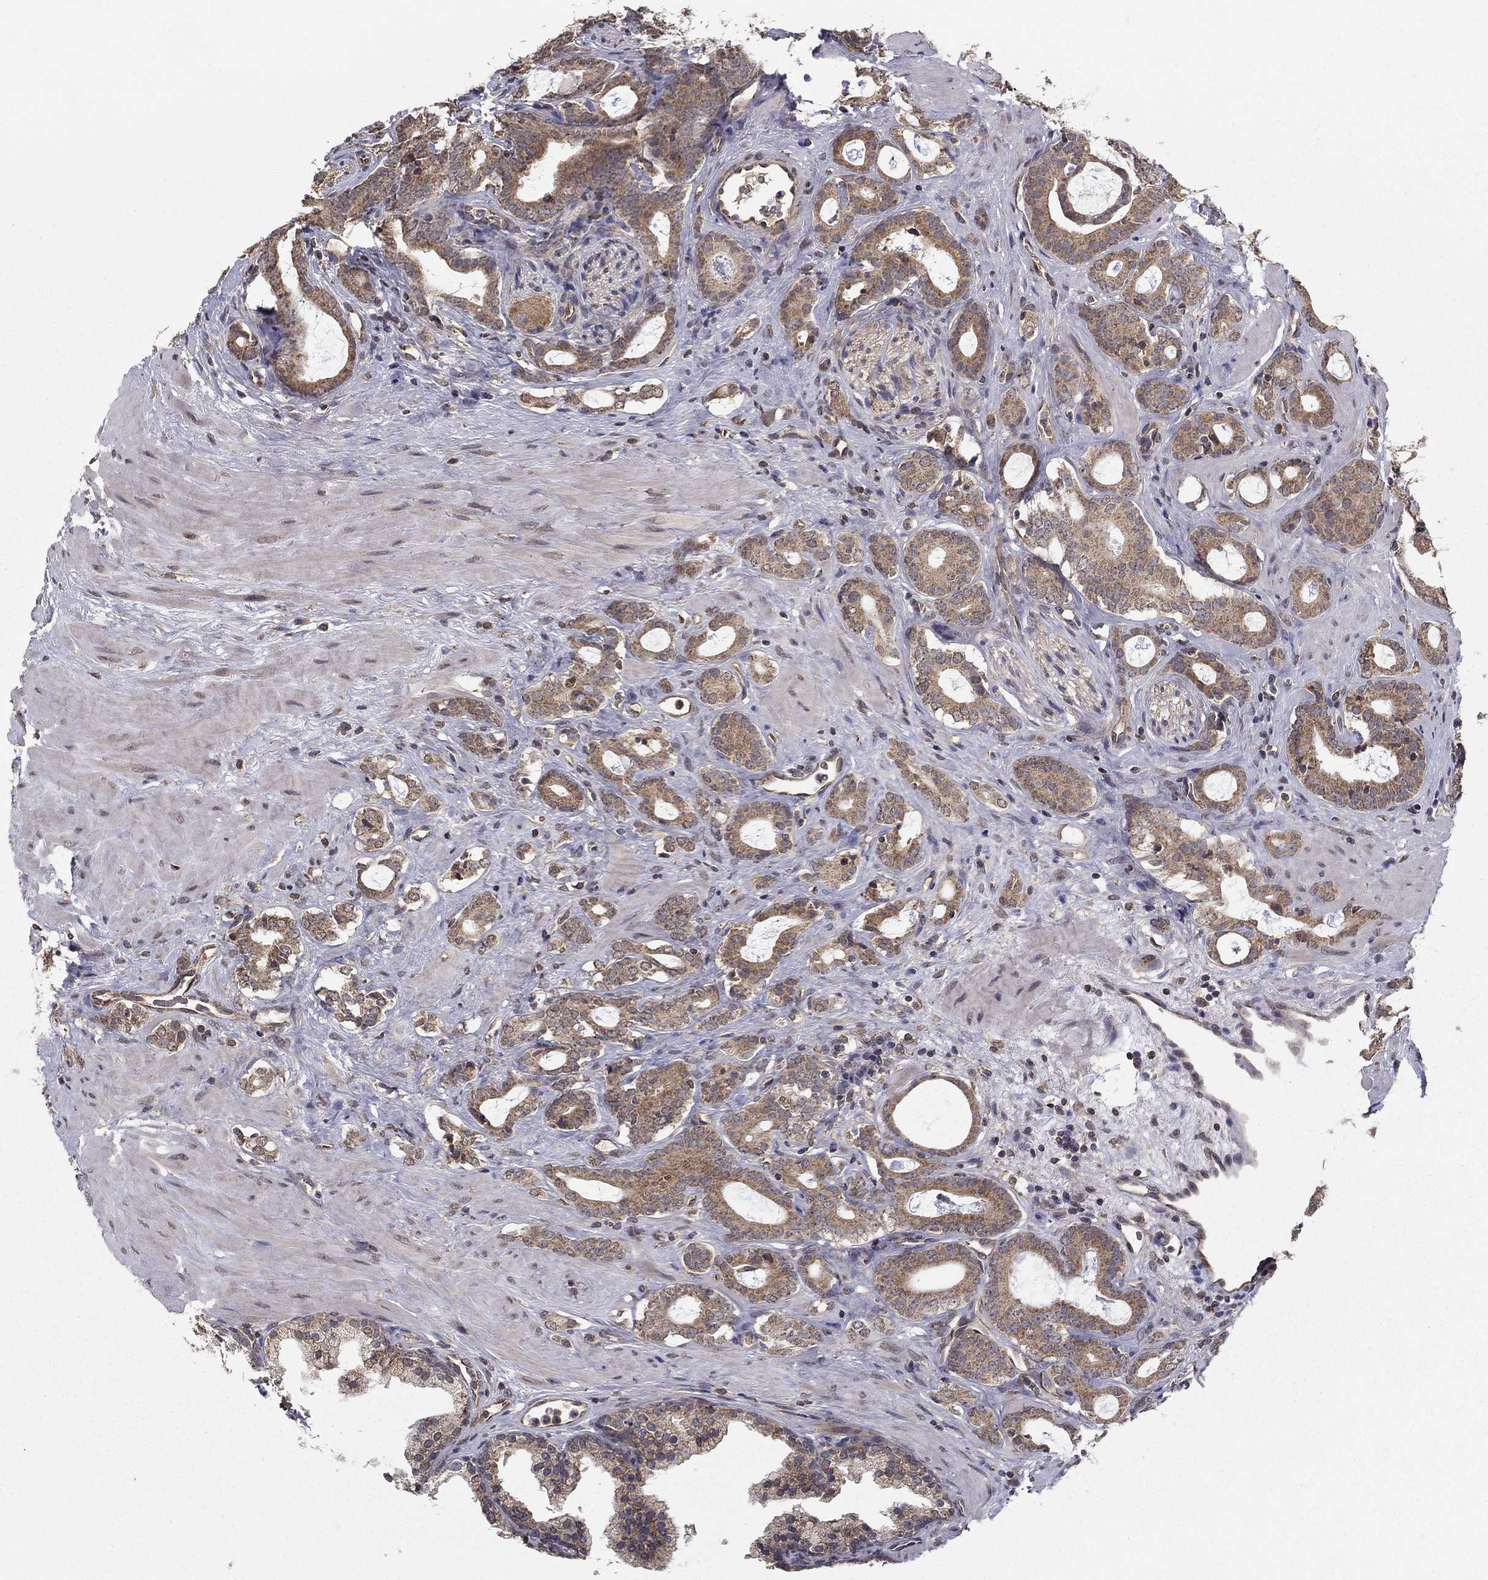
{"staining": {"intensity": "moderate", "quantity": ">75%", "location": "cytoplasmic/membranous"}, "tissue": "prostate cancer", "cell_type": "Tumor cells", "image_type": "cancer", "snomed": [{"axis": "morphology", "description": "Adenocarcinoma, NOS"}, {"axis": "topography", "description": "Prostate"}], "caption": "Human prostate cancer stained with a brown dye exhibits moderate cytoplasmic/membranous positive expression in about >75% of tumor cells.", "gene": "SLC2A13", "patient": {"sex": "male", "age": 55}}